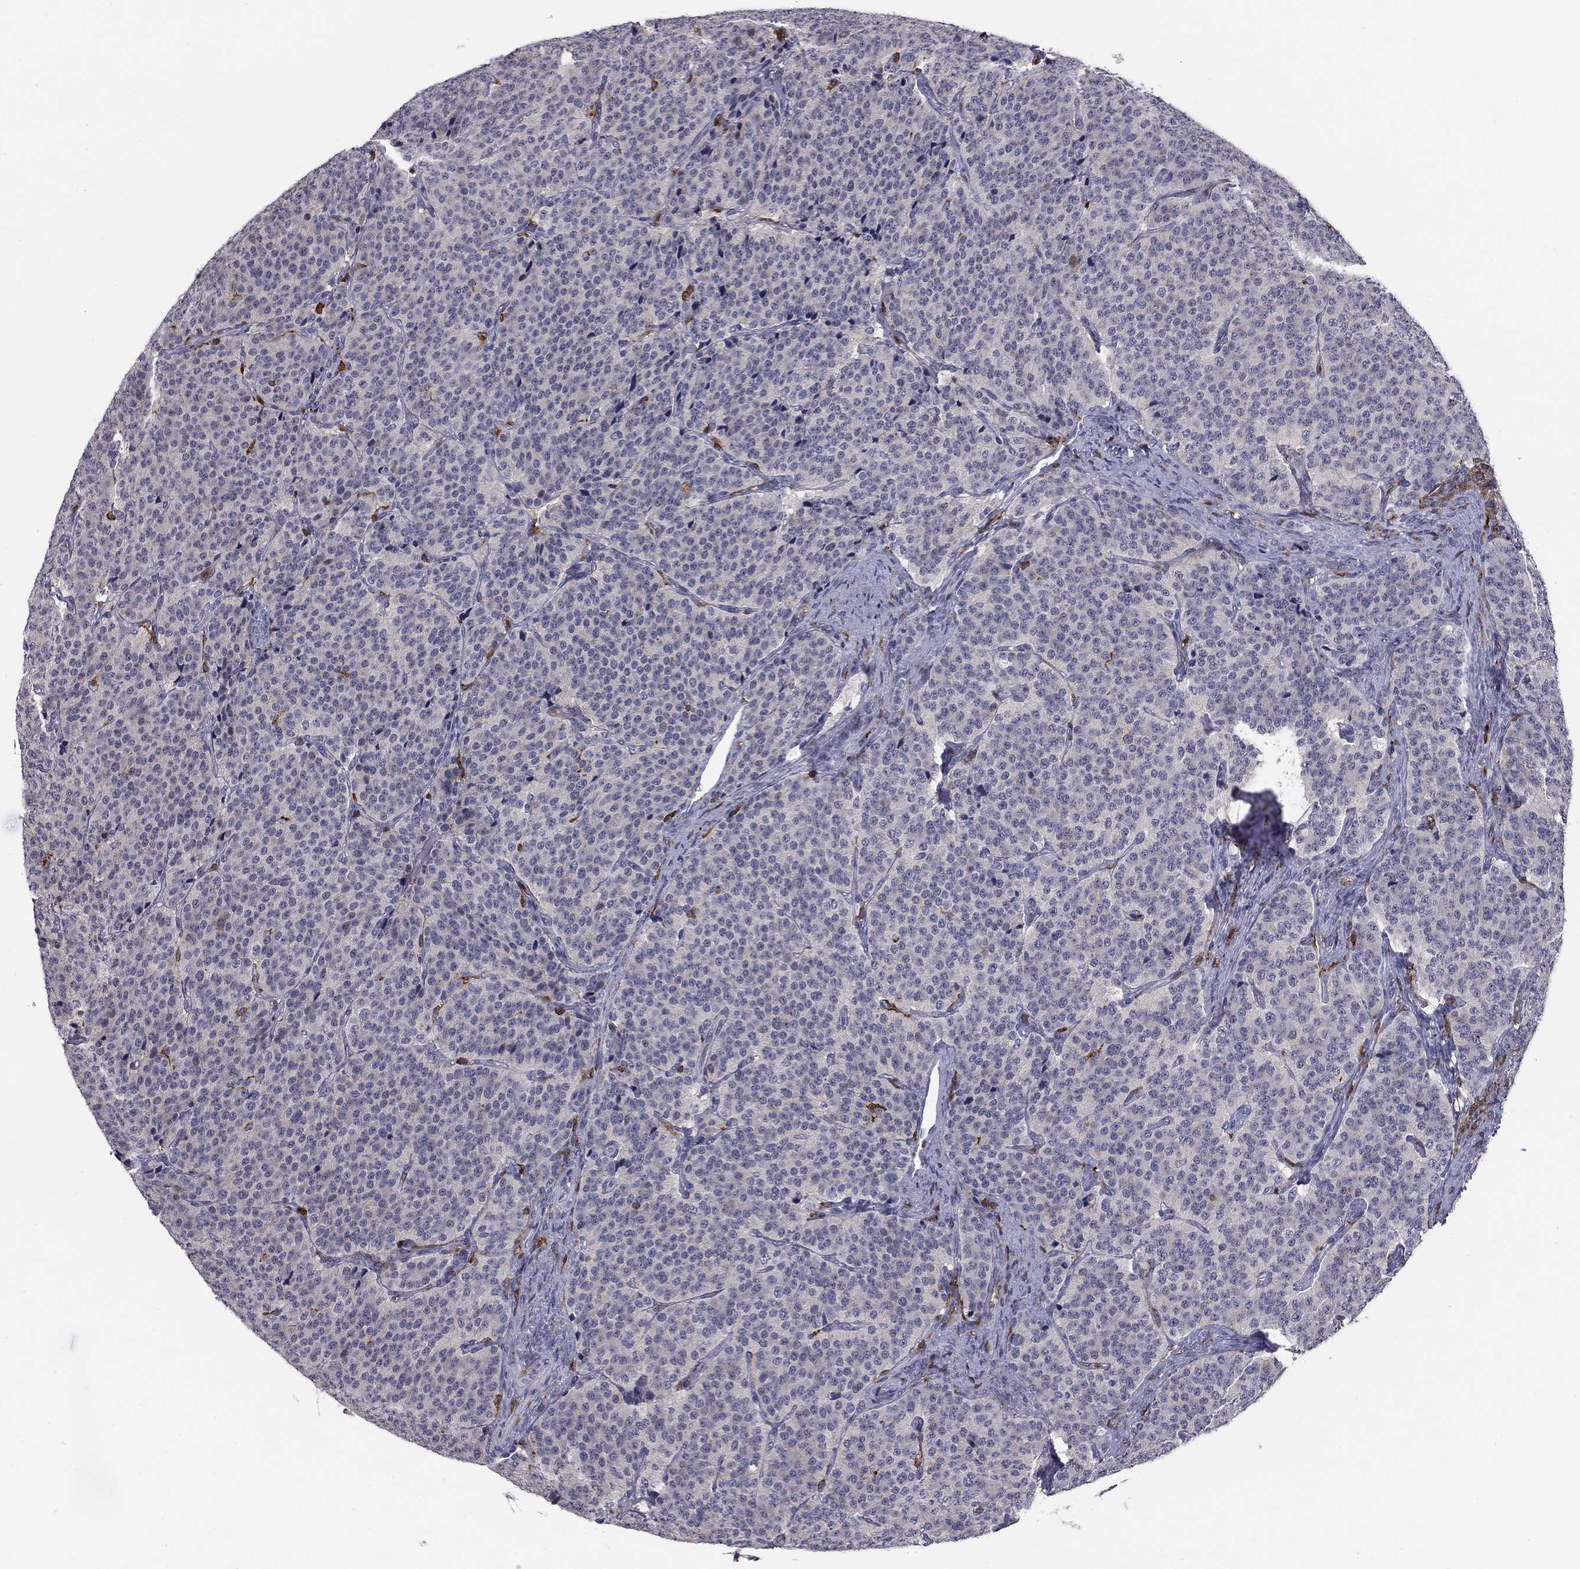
{"staining": {"intensity": "negative", "quantity": "none", "location": "none"}, "tissue": "carcinoid", "cell_type": "Tumor cells", "image_type": "cancer", "snomed": [{"axis": "morphology", "description": "Carcinoid, malignant, NOS"}, {"axis": "topography", "description": "Small intestine"}], "caption": "The immunohistochemistry histopathology image has no significant positivity in tumor cells of malignant carcinoid tissue. Nuclei are stained in blue.", "gene": "PLCB2", "patient": {"sex": "female", "age": 58}}